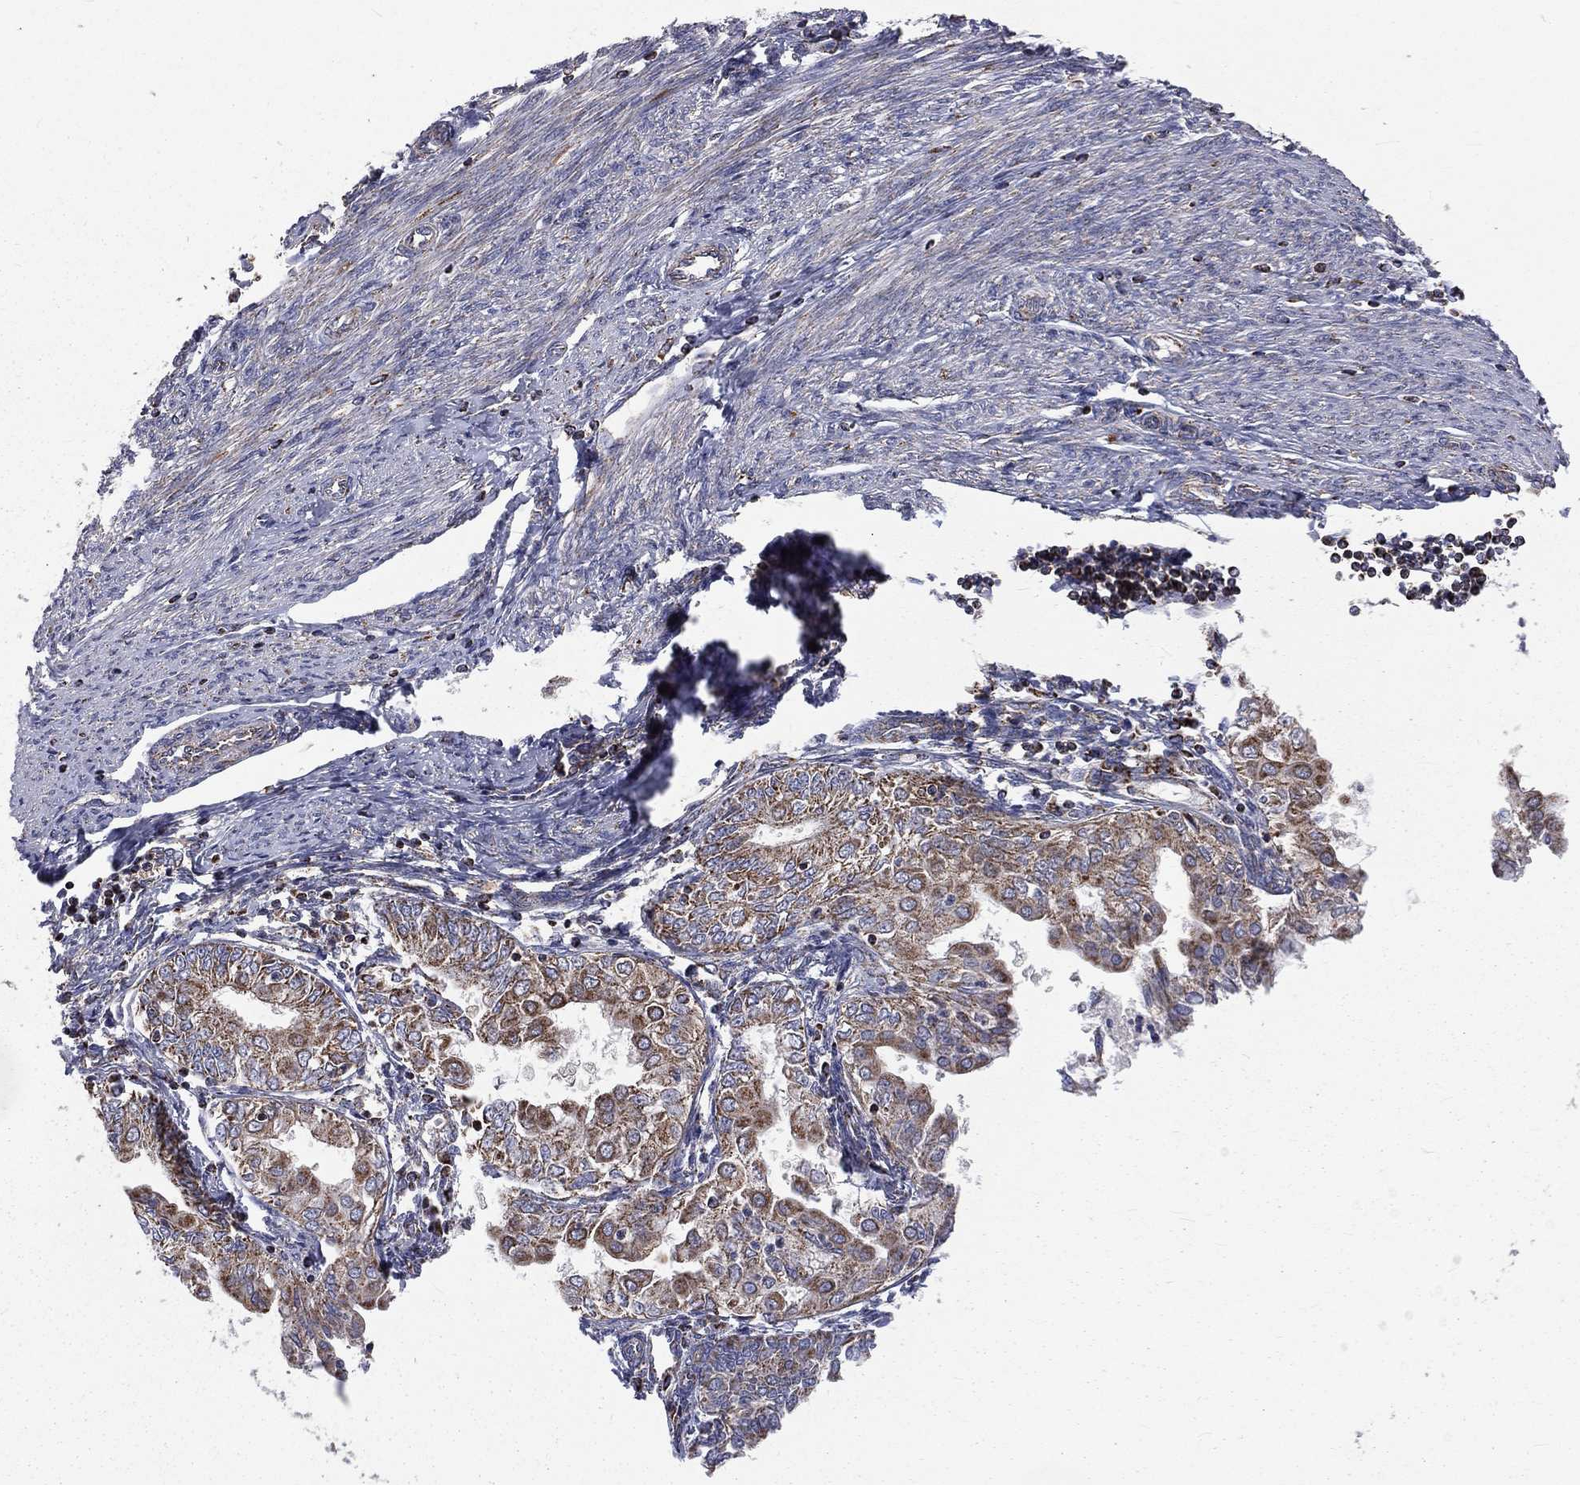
{"staining": {"intensity": "weak", "quantity": ">75%", "location": "cytoplasmic/membranous"}, "tissue": "endometrial cancer", "cell_type": "Tumor cells", "image_type": "cancer", "snomed": [{"axis": "morphology", "description": "Adenocarcinoma, NOS"}, {"axis": "topography", "description": "Endometrium"}], "caption": "Protein positivity by IHC shows weak cytoplasmic/membranous positivity in approximately >75% of tumor cells in endometrial cancer.", "gene": "GPD1", "patient": {"sex": "female", "age": 68}}